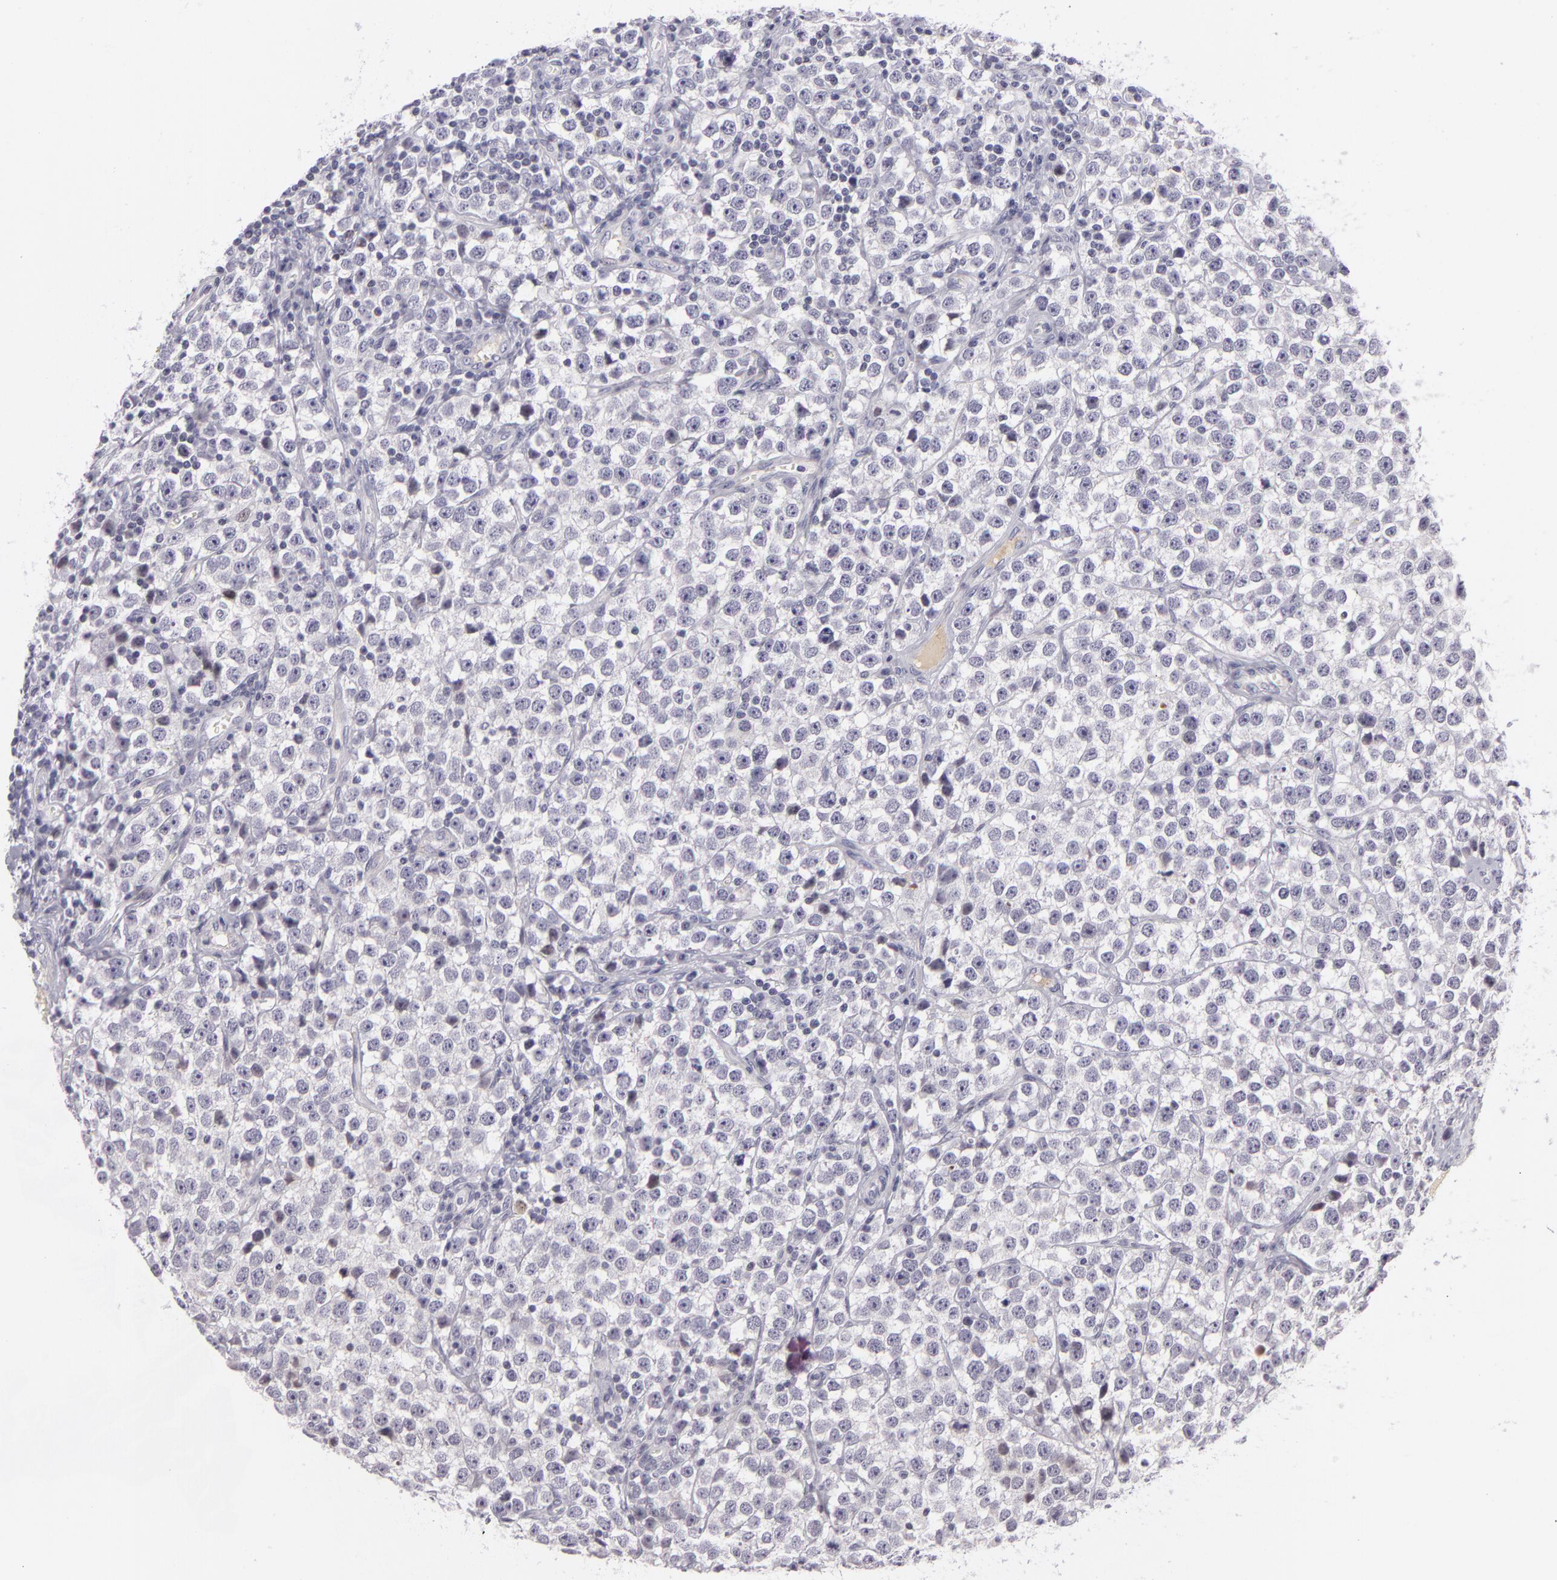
{"staining": {"intensity": "negative", "quantity": "none", "location": "none"}, "tissue": "testis cancer", "cell_type": "Tumor cells", "image_type": "cancer", "snomed": [{"axis": "morphology", "description": "Seminoma, NOS"}, {"axis": "topography", "description": "Testis"}], "caption": "Tumor cells show no significant protein expression in testis cancer (seminoma).", "gene": "CTNNB1", "patient": {"sex": "male", "age": 25}}